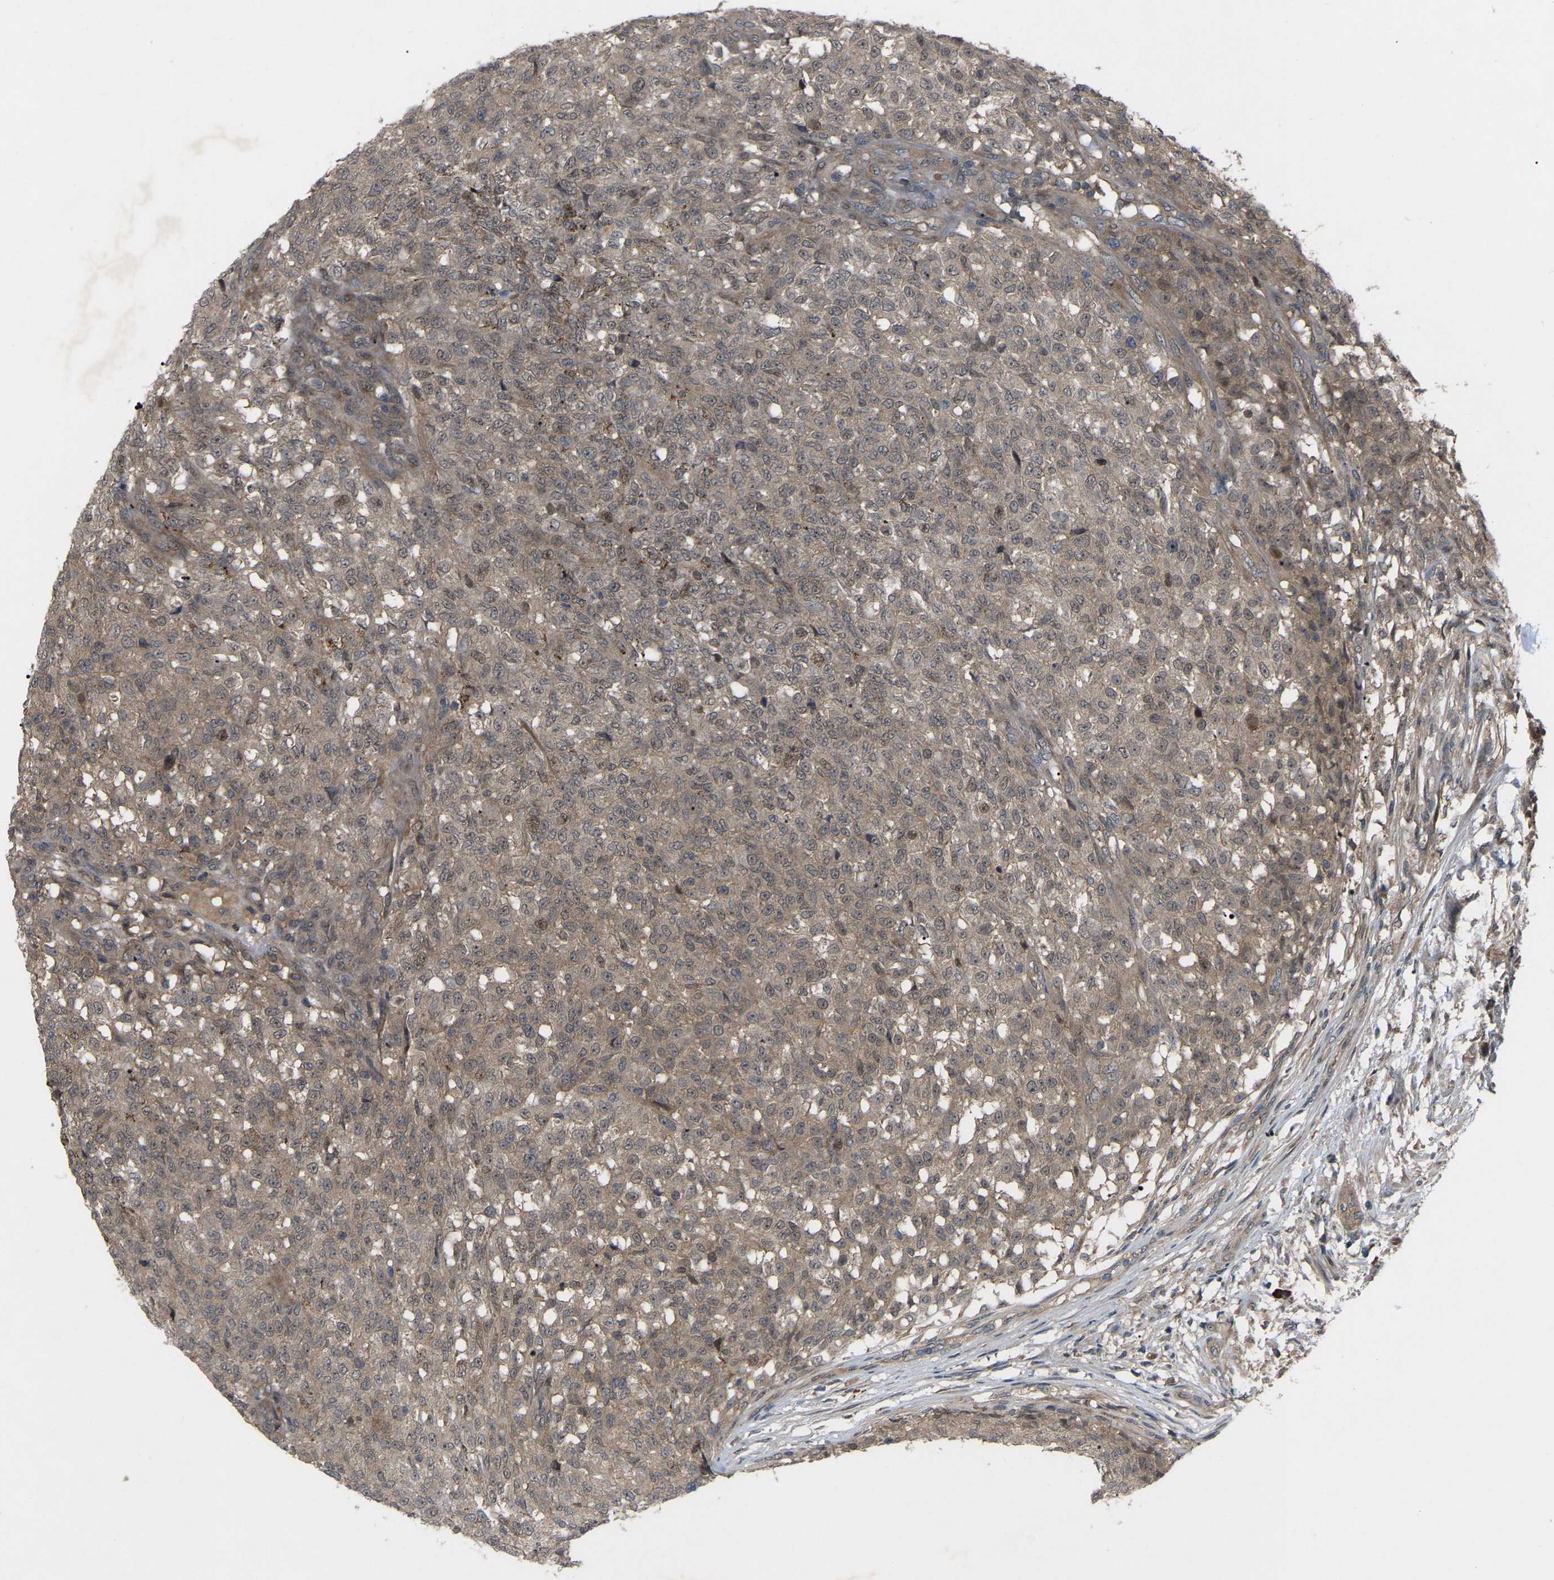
{"staining": {"intensity": "weak", "quantity": ">75%", "location": "cytoplasmic/membranous"}, "tissue": "testis cancer", "cell_type": "Tumor cells", "image_type": "cancer", "snomed": [{"axis": "morphology", "description": "Seminoma, NOS"}, {"axis": "topography", "description": "Testis"}], "caption": "Weak cytoplasmic/membranous protein positivity is identified in about >75% of tumor cells in testis cancer.", "gene": "CROT", "patient": {"sex": "male", "age": 59}}